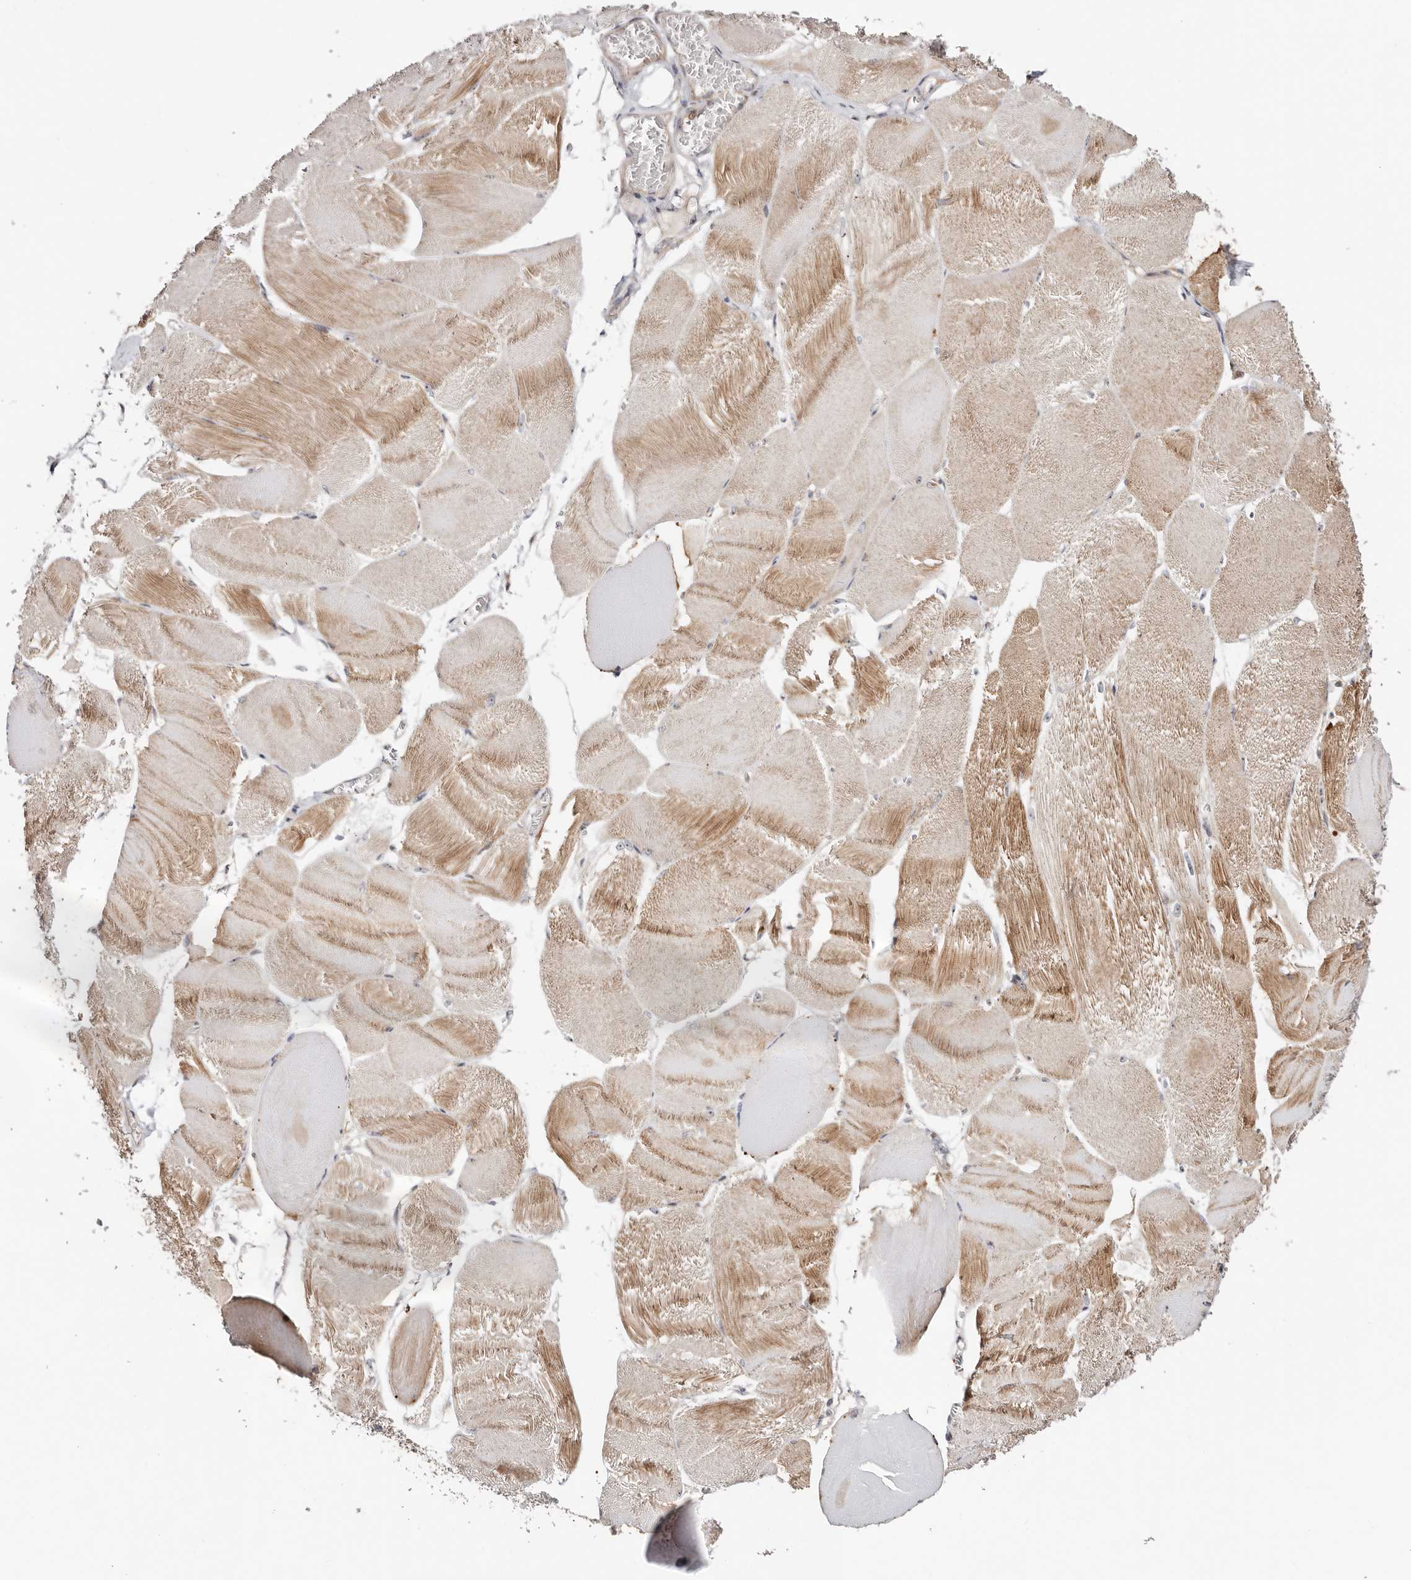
{"staining": {"intensity": "moderate", "quantity": "25%-75%", "location": "cytoplasmic/membranous"}, "tissue": "skeletal muscle", "cell_type": "Myocytes", "image_type": "normal", "snomed": [{"axis": "morphology", "description": "Normal tissue, NOS"}, {"axis": "morphology", "description": "Basal cell carcinoma"}, {"axis": "topography", "description": "Skeletal muscle"}], "caption": "This micrograph reveals IHC staining of normal human skeletal muscle, with medium moderate cytoplasmic/membranous positivity in approximately 25%-75% of myocytes.", "gene": "ODF2L", "patient": {"sex": "female", "age": 64}}